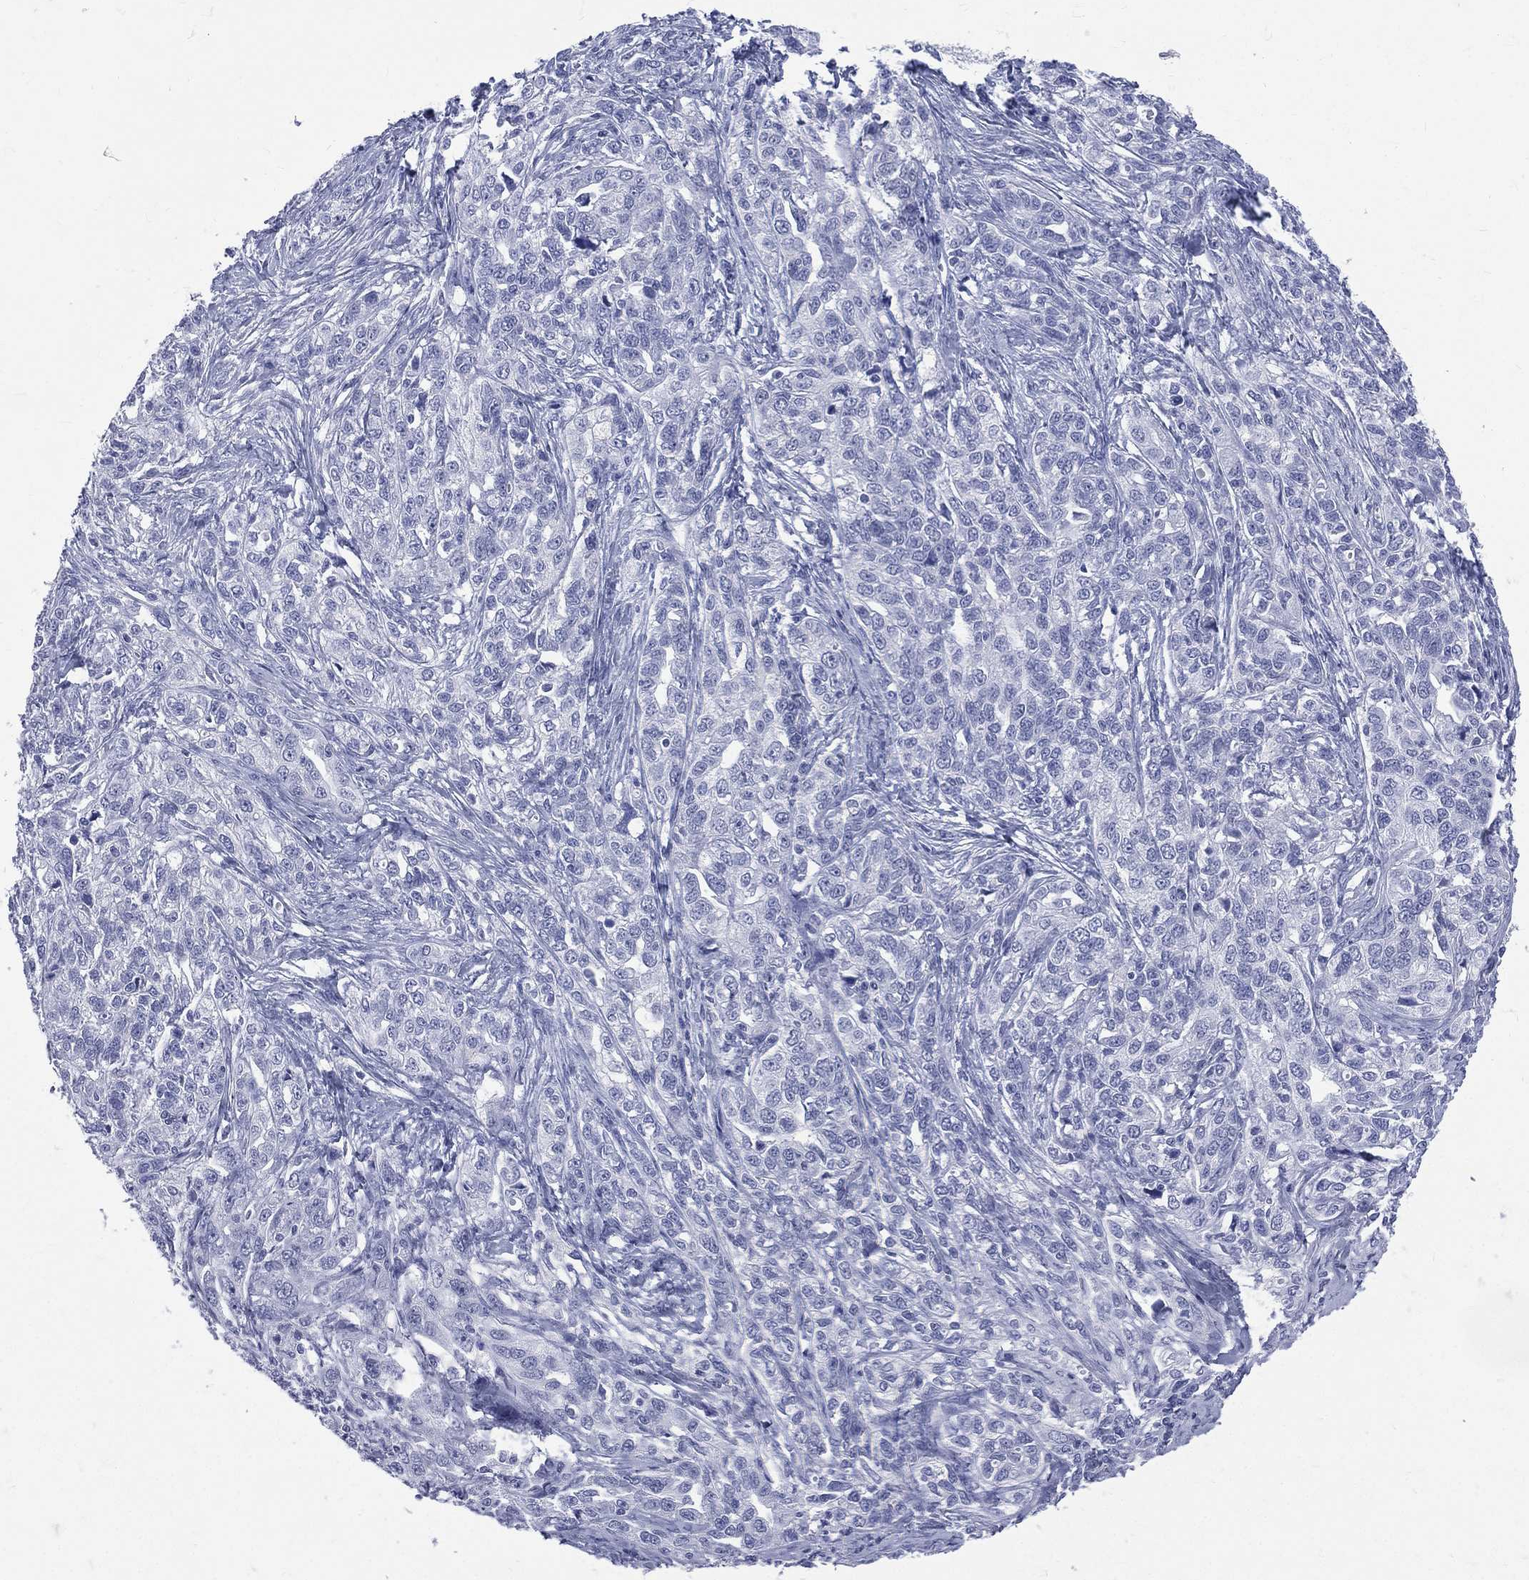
{"staining": {"intensity": "negative", "quantity": "none", "location": "none"}, "tissue": "ovarian cancer", "cell_type": "Tumor cells", "image_type": "cancer", "snomed": [{"axis": "morphology", "description": "Cystadenocarcinoma, serous, NOS"}, {"axis": "topography", "description": "Ovary"}], "caption": "IHC image of serous cystadenocarcinoma (ovarian) stained for a protein (brown), which exhibits no expression in tumor cells.", "gene": "MLLT10", "patient": {"sex": "female", "age": 71}}